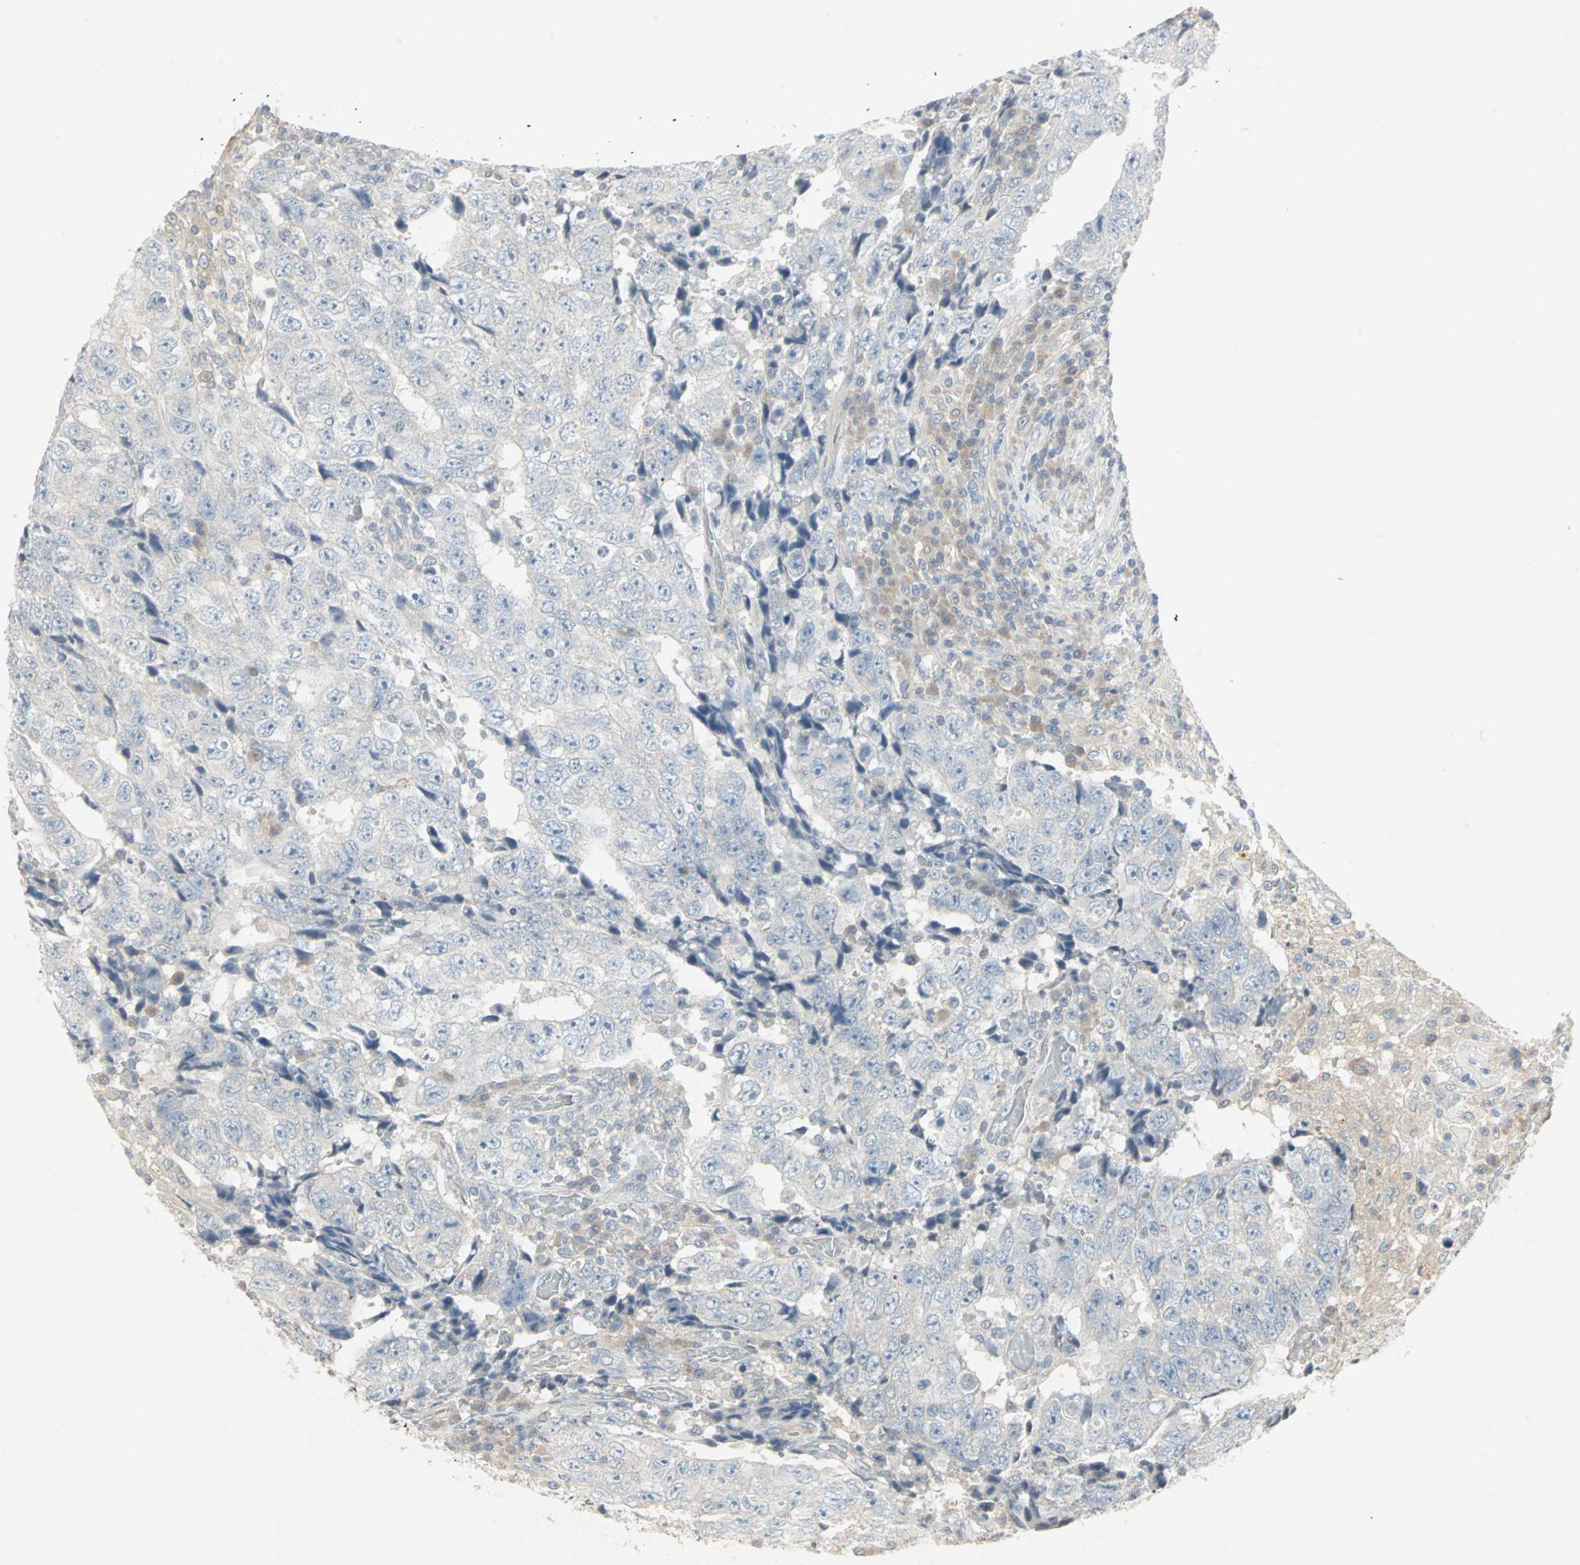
{"staining": {"intensity": "negative", "quantity": "none", "location": "none"}, "tissue": "testis cancer", "cell_type": "Tumor cells", "image_type": "cancer", "snomed": [{"axis": "morphology", "description": "Necrosis, NOS"}, {"axis": "morphology", "description": "Carcinoma, Embryonal, NOS"}, {"axis": "topography", "description": "Testis"}], "caption": "Immunohistochemistry image of human embryonal carcinoma (testis) stained for a protein (brown), which displays no expression in tumor cells. (DAB IHC visualized using brightfield microscopy, high magnification).", "gene": "JMJD7-PLA2G4B", "patient": {"sex": "male", "age": 19}}